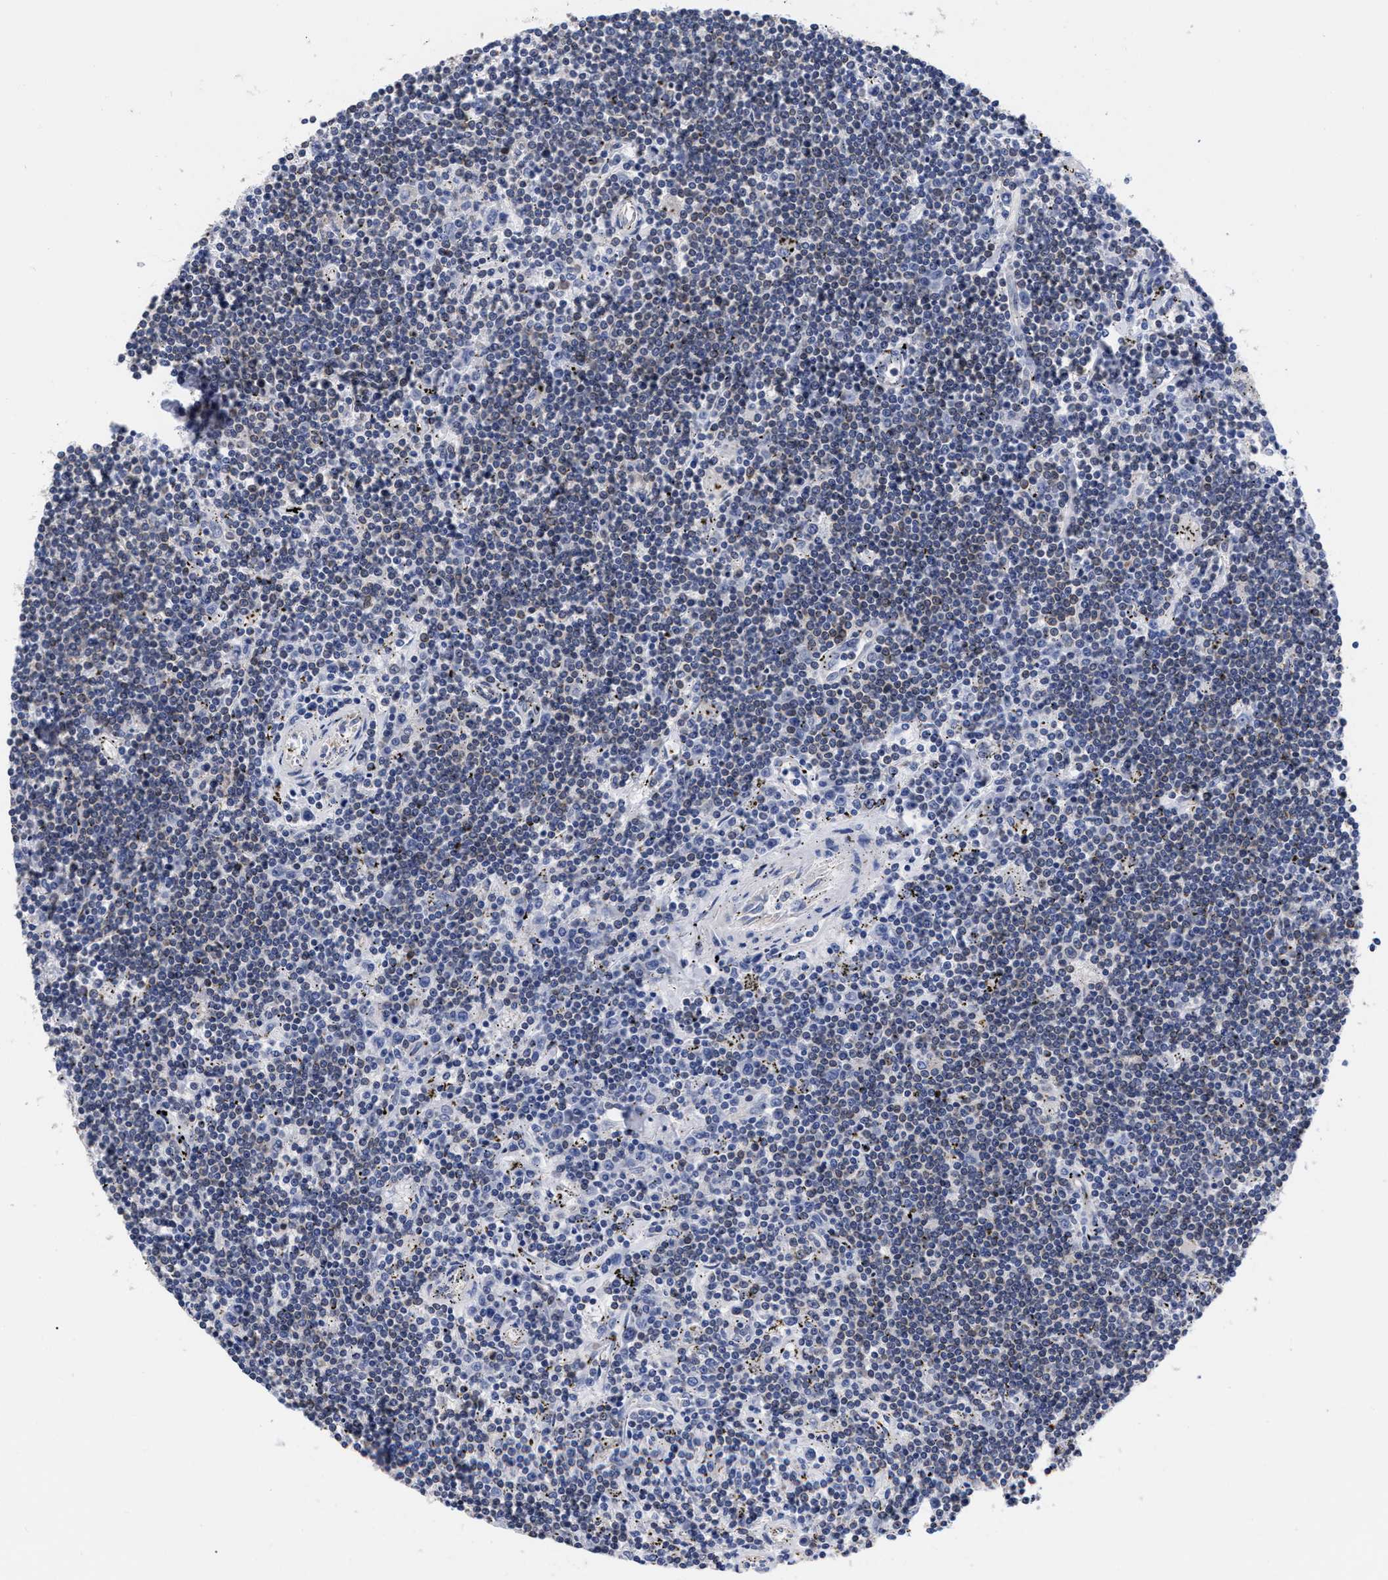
{"staining": {"intensity": "negative", "quantity": "none", "location": "none"}, "tissue": "lymphoma", "cell_type": "Tumor cells", "image_type": "cancer", "snomed": [{"axis": "morphology", "description": "Malignant lymphoma, non-Hodgkin's type, Low grade"}, {"axis": "topography", "description": "Spleen"}], "caption": "This is a photomicrograph of IHC staining of low-grade malignant lymphoma, non-Hodgkin's type, which shows no positivity in tumor cells.", "gene": "IRAG2", "patient": {"sex": "male", "age": 76}}